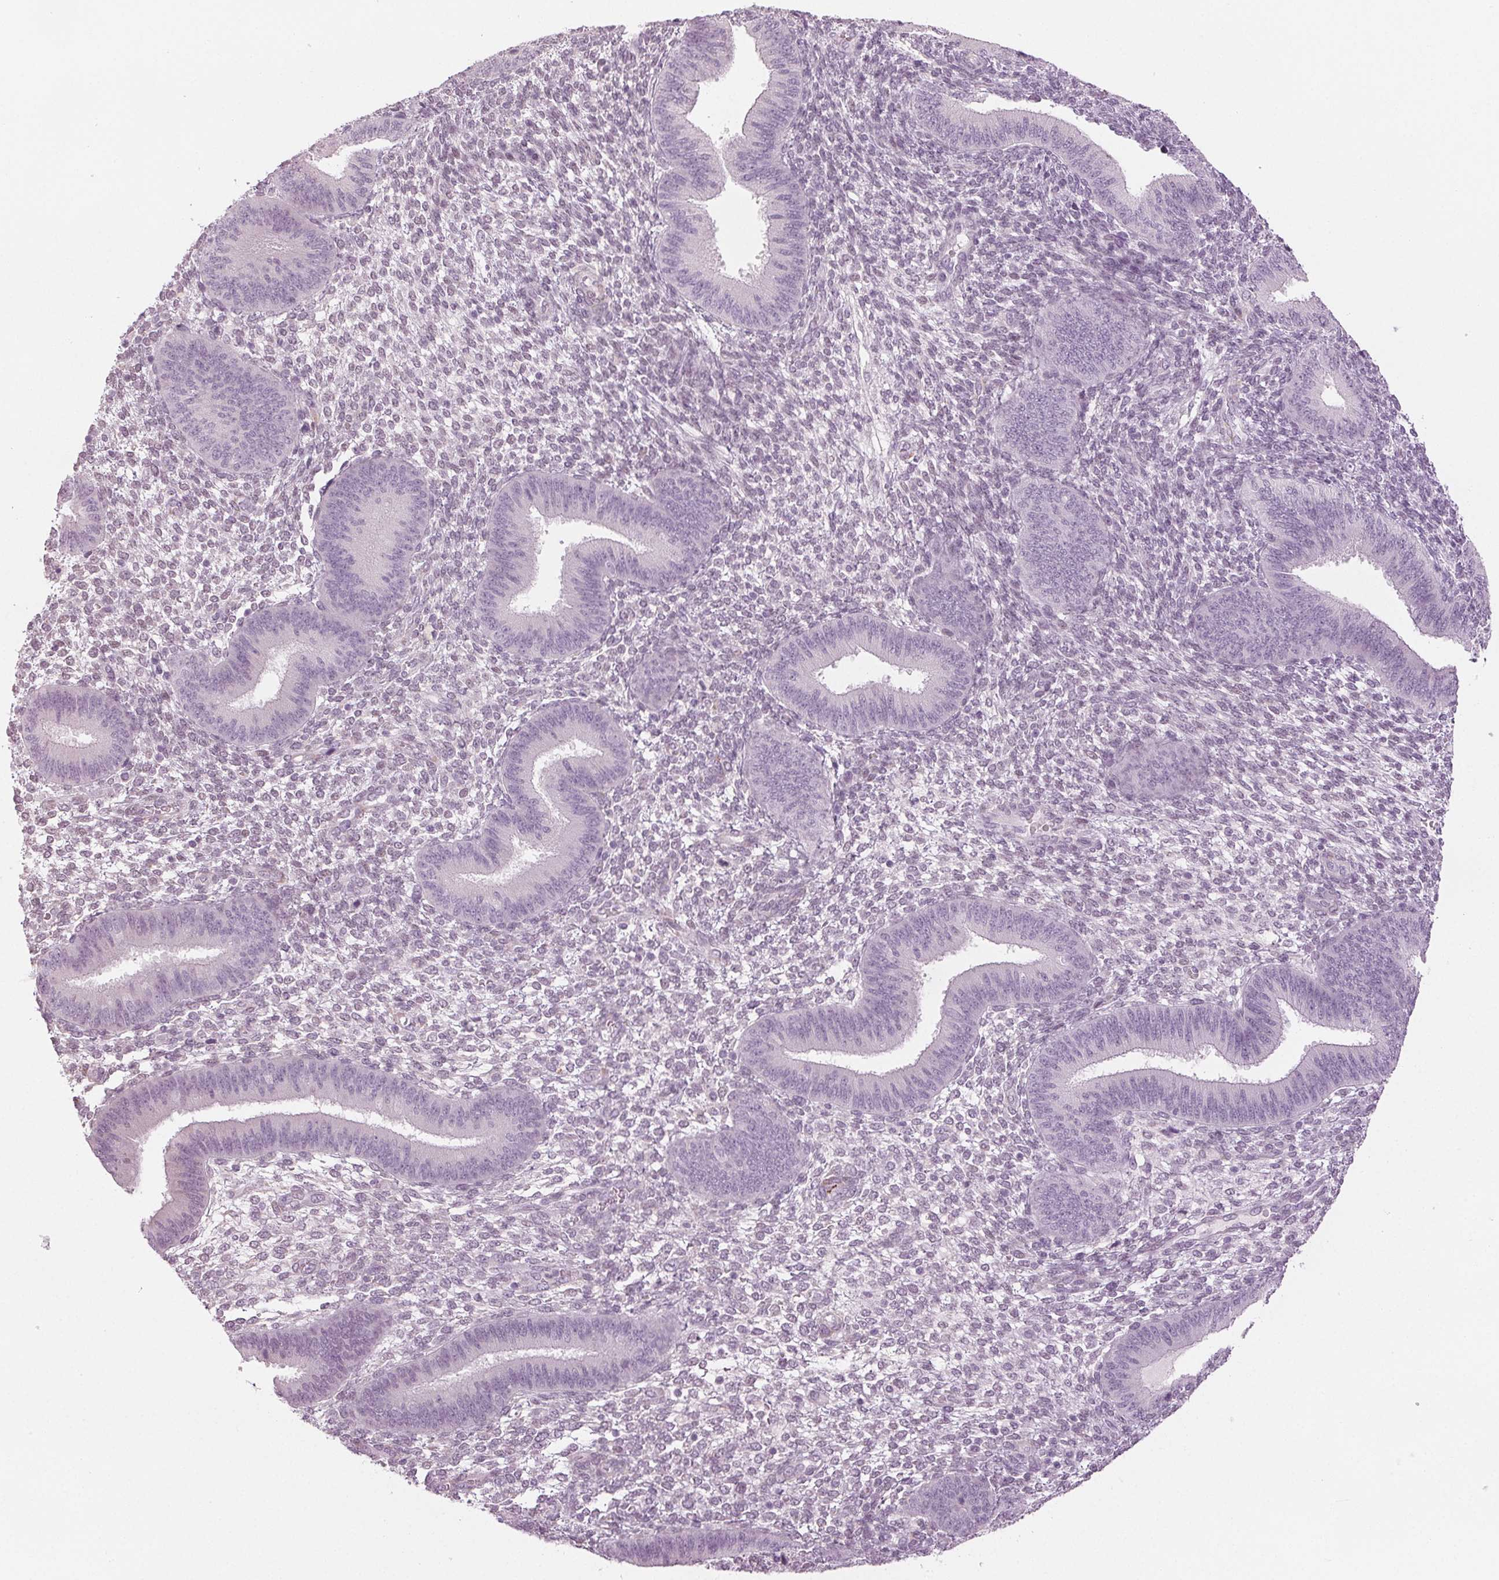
{"staining": {"intensity": "negative", "quantity": "none", "location": "none"}, "tissue": "endometrium", "cell_type": "Cells in endometrial stroma", "image_type": "normal", "snomed": [{"axis": "morphology", "description": "Normal tissue, NOS"}, {"axis": "topography", "description": "Endometrium"}], "caption": "Human endometrium stained for a protein using IHC shows no staining in cells in endometrial stroma.", "gene": "DNAJC6", "patient": {"sex": "female", "age": 39}}